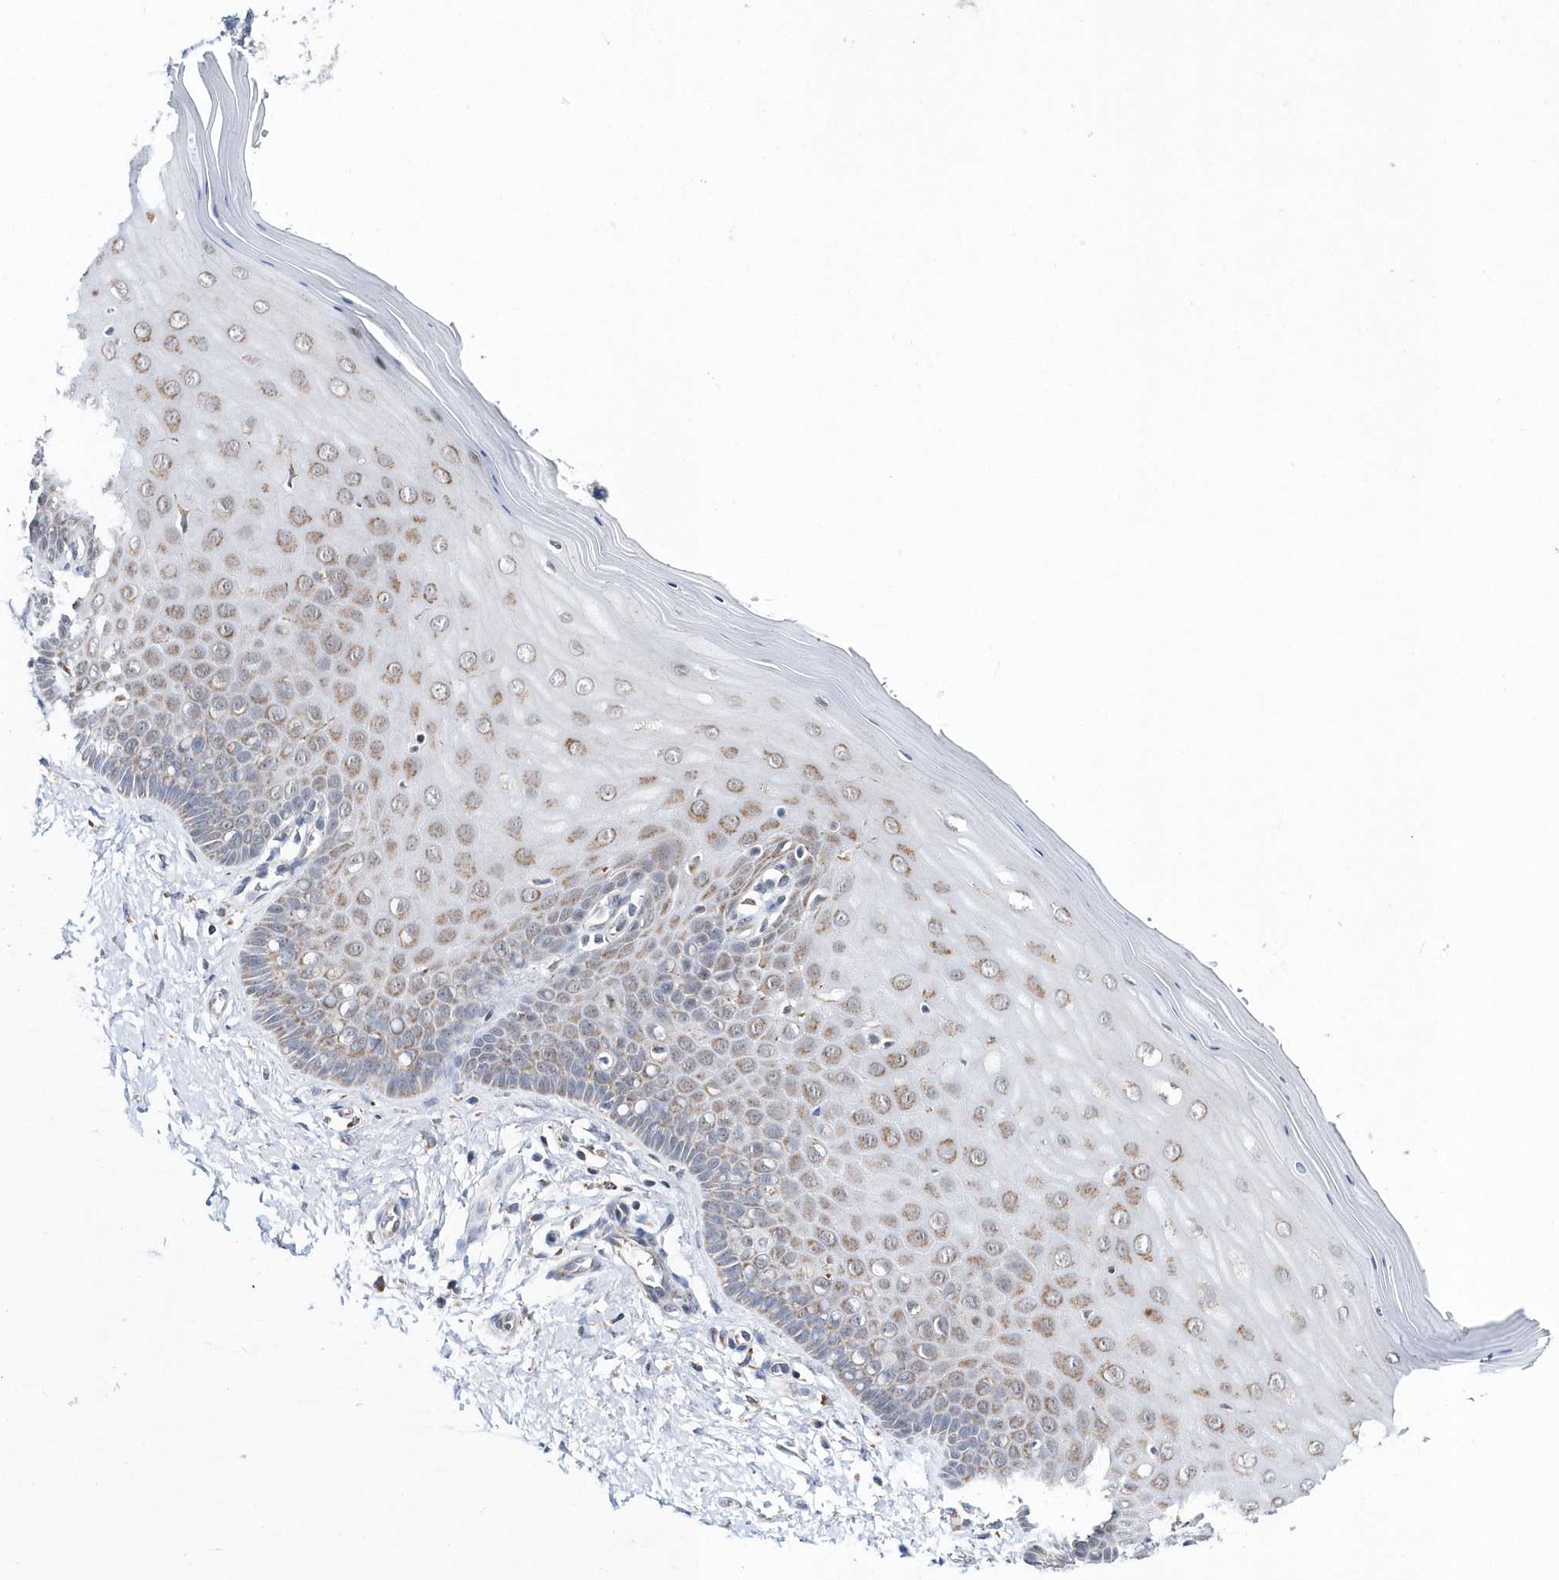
{"staining": {"intensity": "weak", "quantity": "<25%", "location": "cytoplasmic/membranous"}, "tissue": "cervix", "cell_type": "Glandular cells", "image_type": "normal", "snomed": [{"axis": "morphology", "description": "Normal tissue, NOS"}, {"axis": "topography", "description": "Cervix"}], "caption": "IHC of unremarkable cervix demonstrates no expression in glandular cells. (DAB (3,3'-diaminobenzidine) immunohistochemistry with hematoxylin counter stain).", "gene": "SPATA5", "patient": {"sex": "female", "age": 55}}